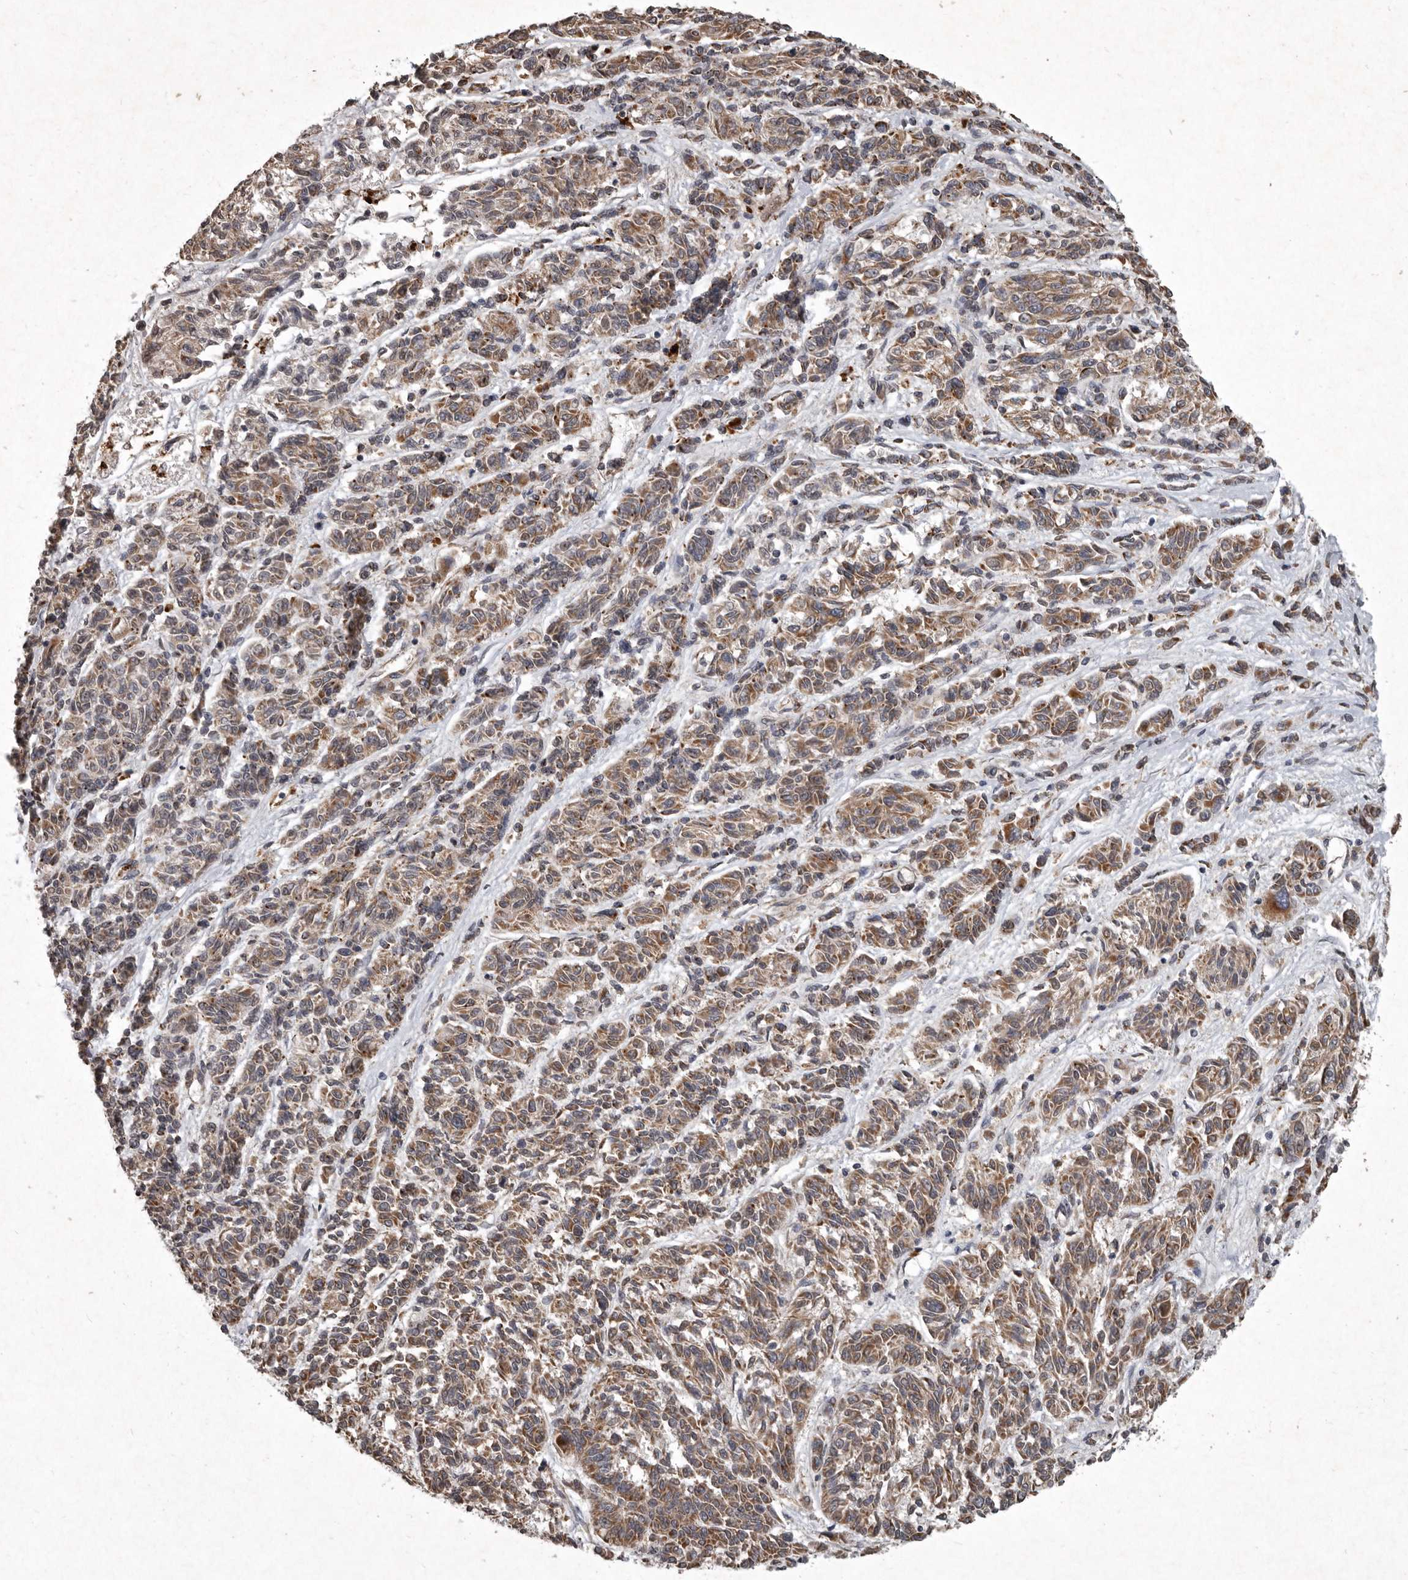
{"staining": {"intensity": "moderate", "quantity": ">75%", "location": "cytoplasmic/membranous"}, "tissue": "melanoma", "cell_type": "Tumor cells", "image_type": "cancer", "snomed": [{"axis": "morphology", "description": "Malignant melanoma, NOS"}, {"axis": "topography", "description": "Skin"}], "caption": "Immunohistochemistry image of neoplastic tissue: human malignant melanoma stained using IHC displays medium levels of moderate protein expression localized specifically in the cytoplasmic/membranous of tumor cells, appearing as a cytoplasmic/membranous brown color.", "gene": "MRPS15", "patient": {"sex": "male", "age": 53}}